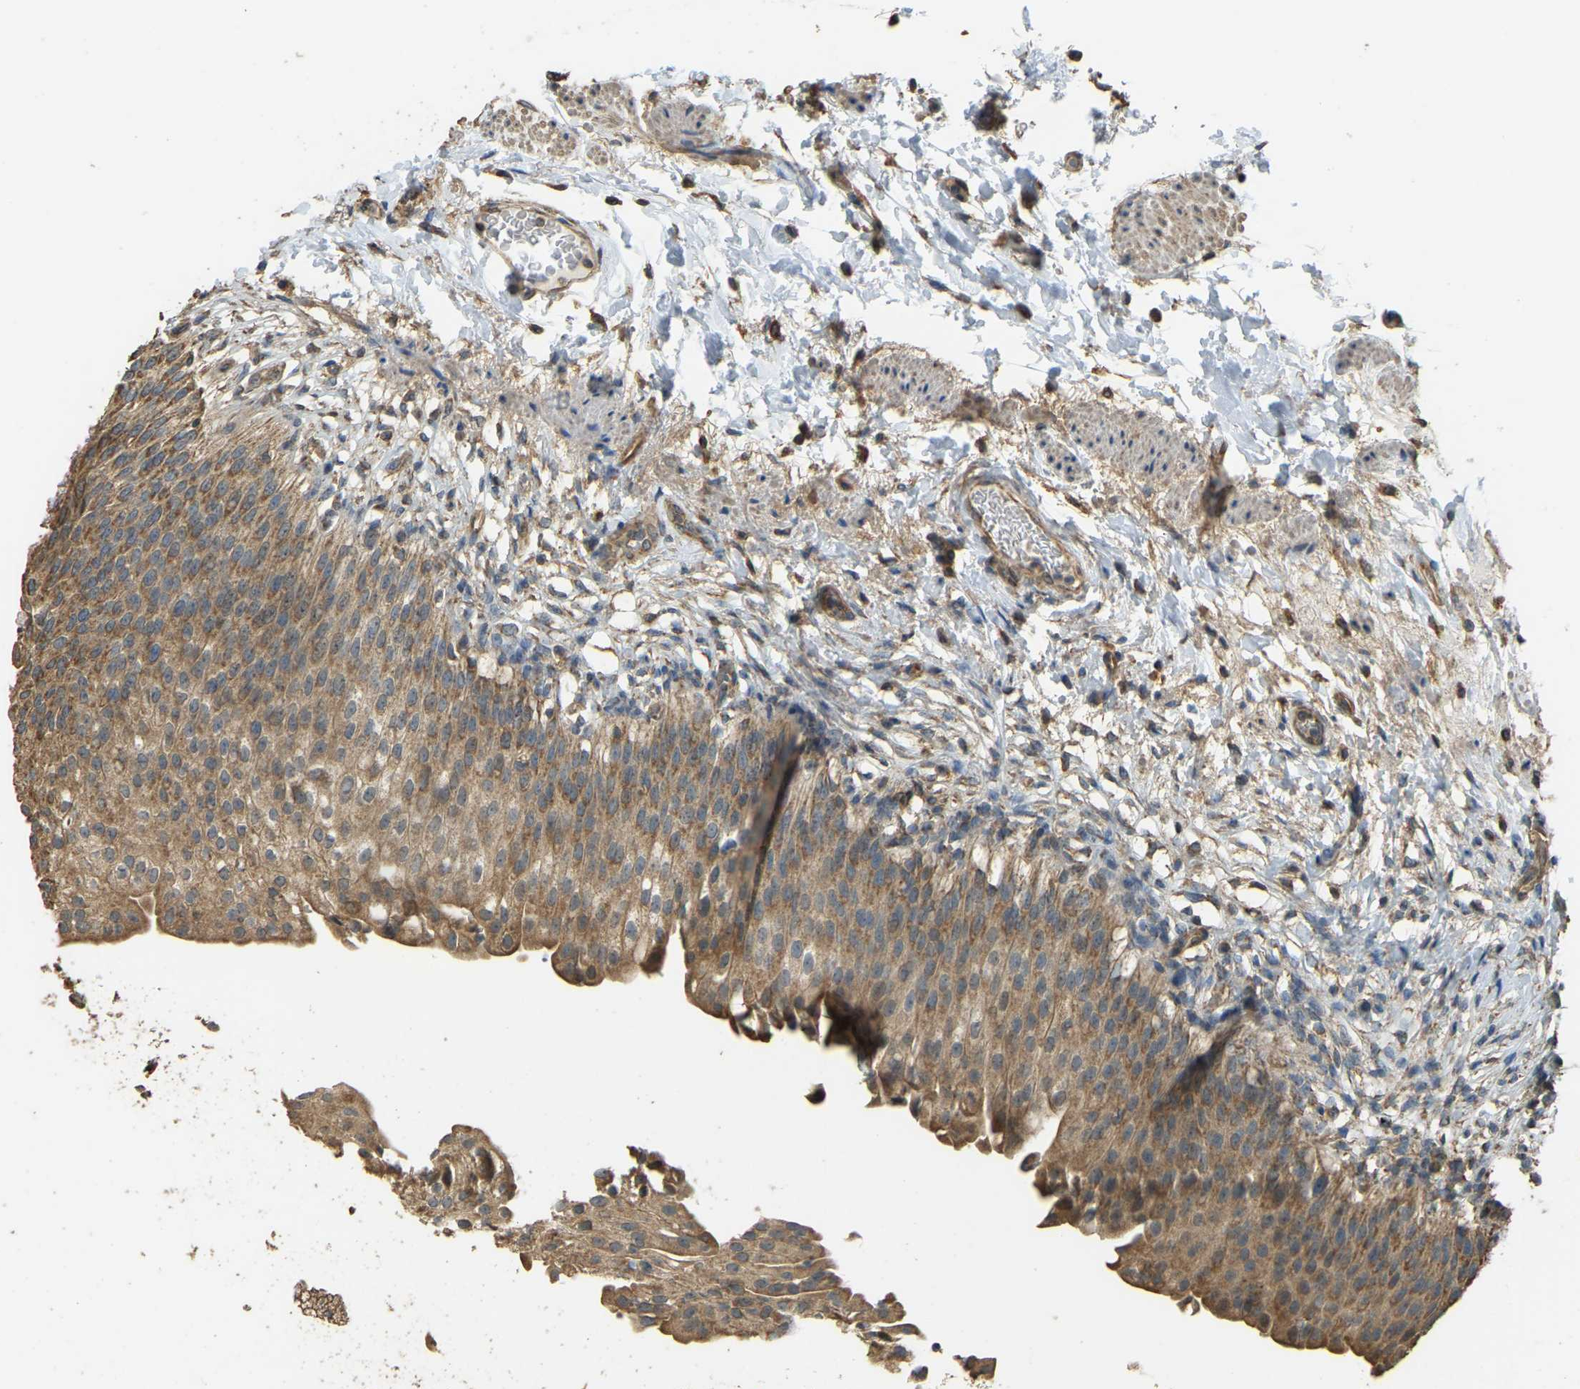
{"staining": {"intensity": "moderate", "quantity": ">75%", "location": "cytoplasmic/membranous"}, "tissue": "urinary bladder", "cell_type": "Urothelial cells", "image_type": "normal", "snomed": [{"axis": "morphology", "description": "Normal tissue, NOS"}, {"axis": "topography", "description": "Urinary bladder"}], "caption": "Moderate cytoplasmic/membranous positivity is appreciated in approximately >75% of urothelial cells in benign urinary bladder. (DAB IHC, brown staining for protein, blue staining for nuclei).", "gene": "GNG2", "patient": {"sex": "female", "age": 60}}